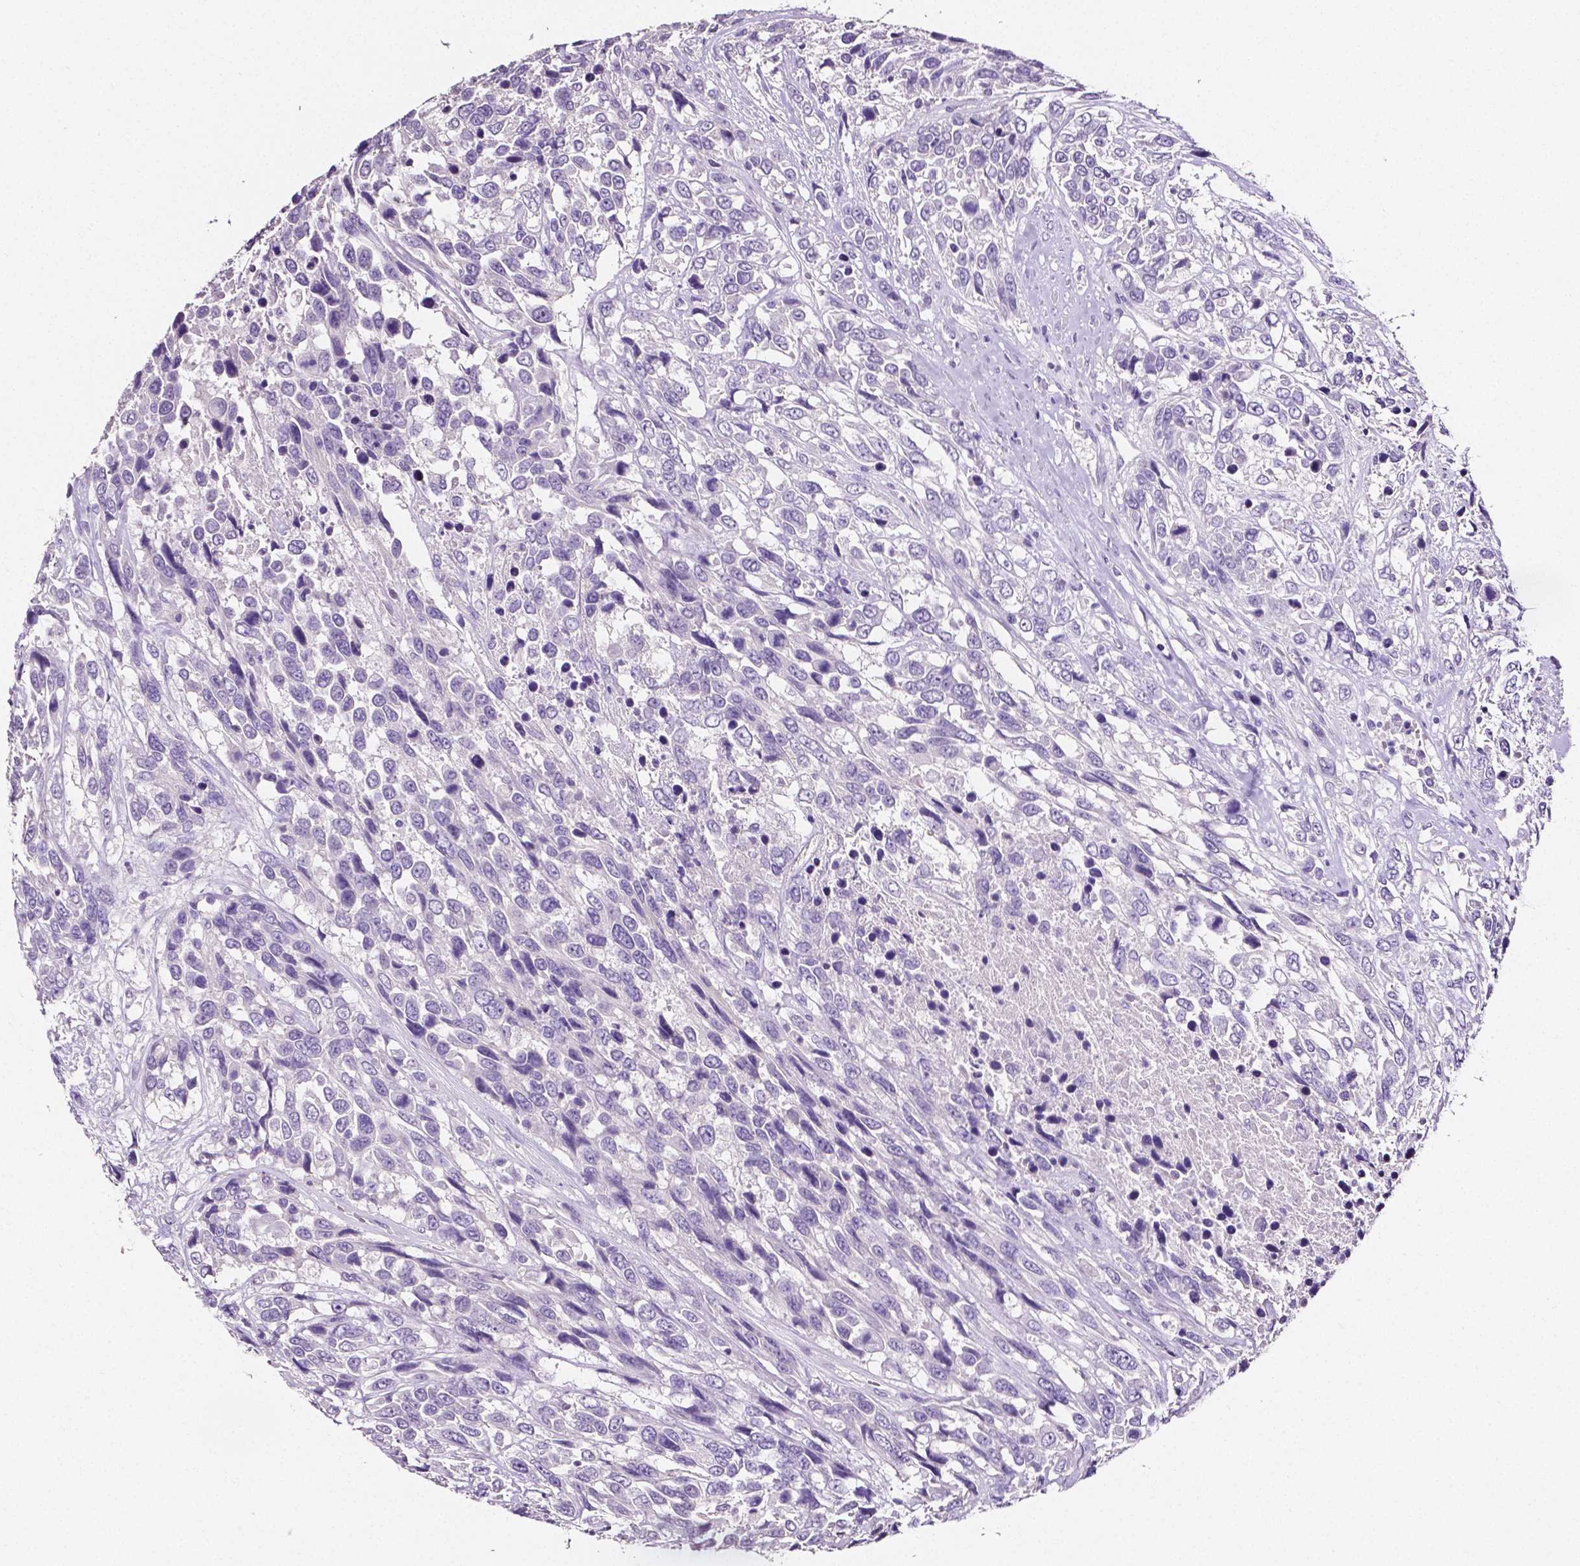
{"staining": {"intensity": "negative", "quantity": "none", "location": "none"}, "tissue": "urothelial cancer", "cell_type": "Tumor cells", "image_type": "cancer", "snomed": [{"axis": "morphology", "description": "Urothelial carcinoma, High grade"}, {"axis": "topography", "description": "Urinary bladder"}], "caption": "The photomicrograph displays no significant positivity in tumor cells of urothelial carcinoma (high-grade).", "gene": "SLC22A2", "patient": {"sex": "female", "age": 70}}